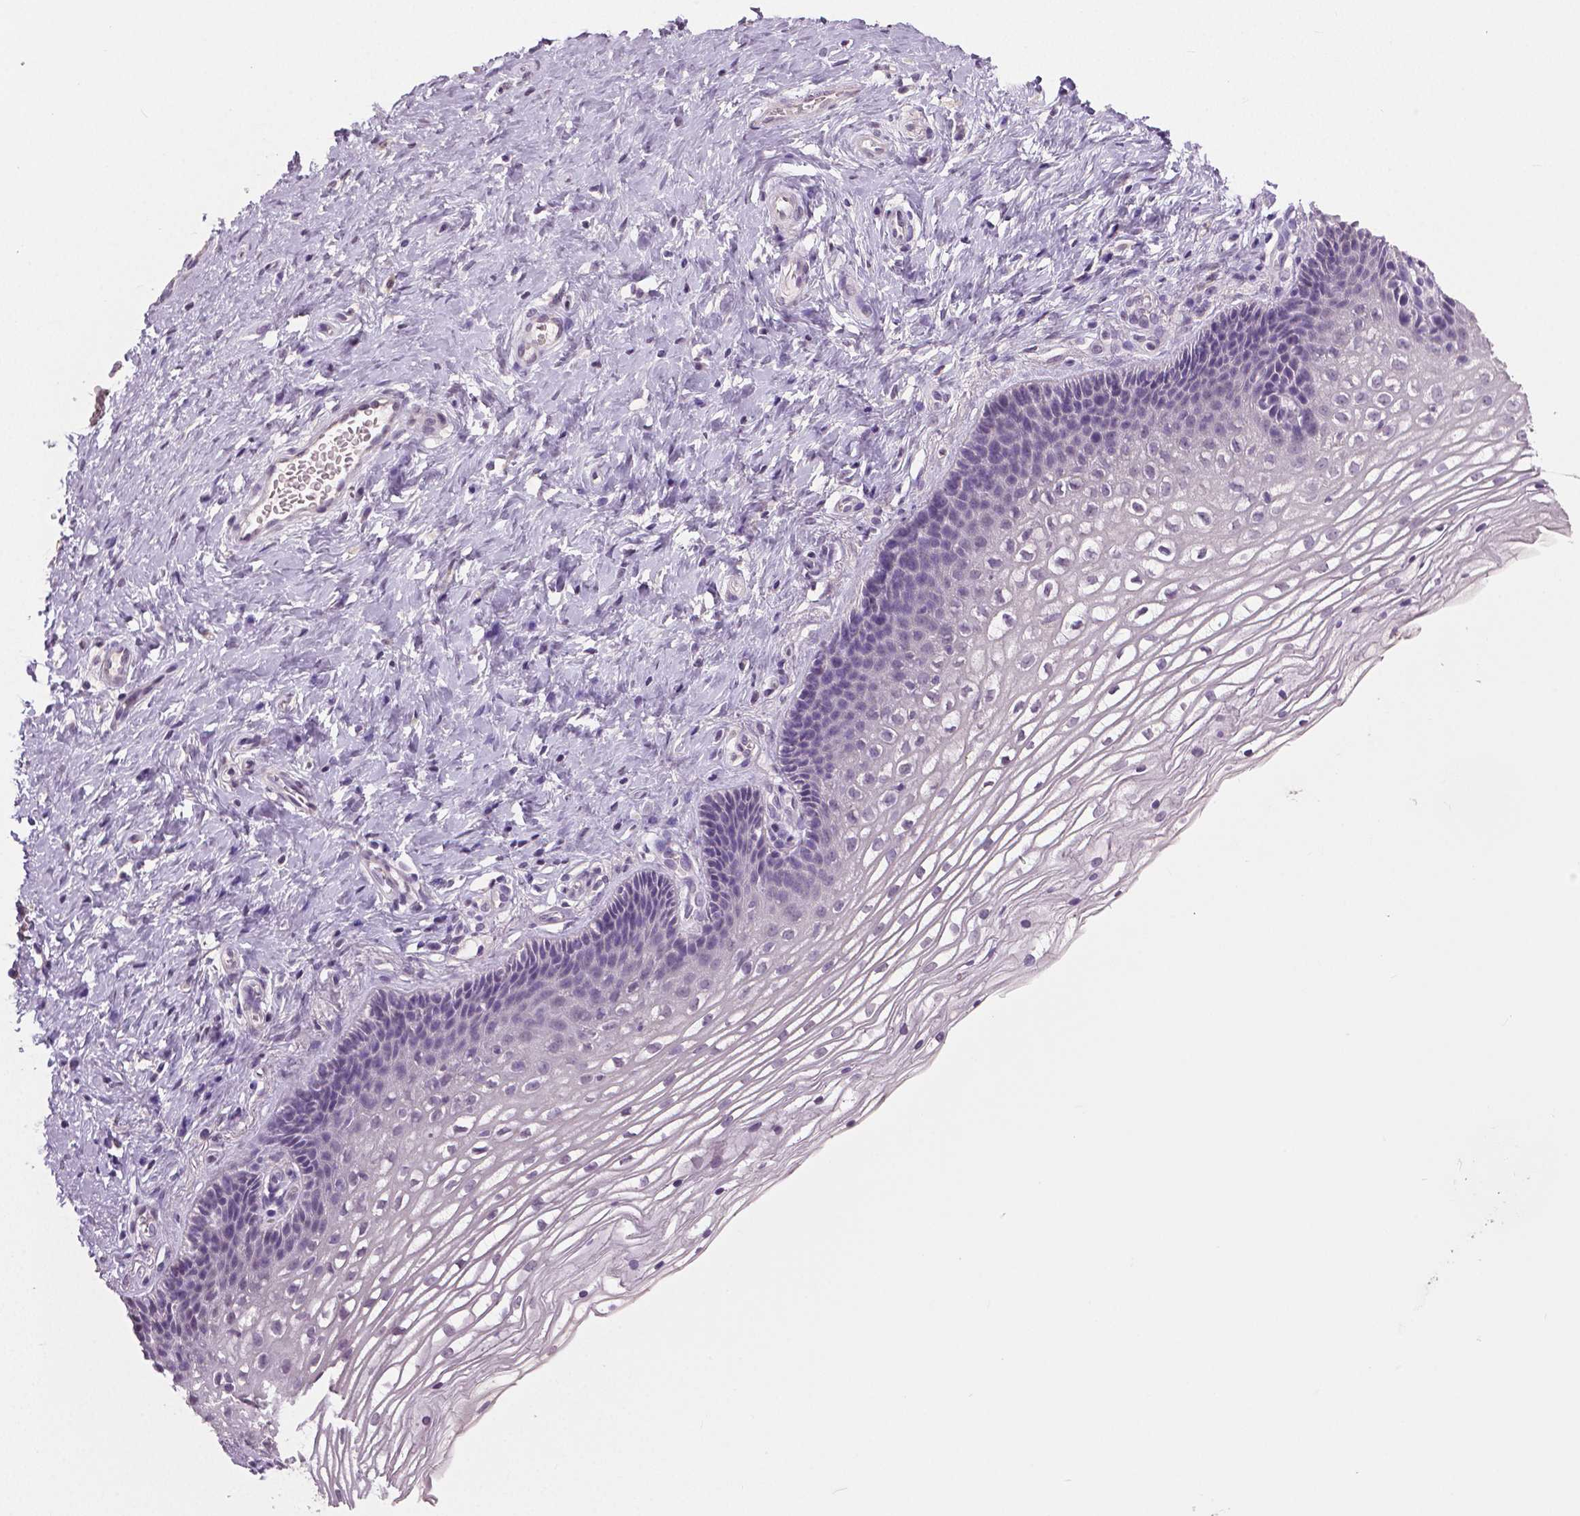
{"staining": {"intensity": "negative", "quantity": "none", "location": "none"}, "tissue": "cervix", "cell_type": "Glandular cells", "image_type": "normal", "snomed": [{"axis": "morphology", "description": "Normal tissue, NOS"}, {"axis": "topography", "description": "Cervix"}], "caption": "Immunohistochemistry image of benign cervix: human cervix stained with DAB (3,3'-diaminobenzidine) shows no significant protein expression in glandular cells.", "gene": "NECAB1", "patient": {"sex": "female", "age": 34}}